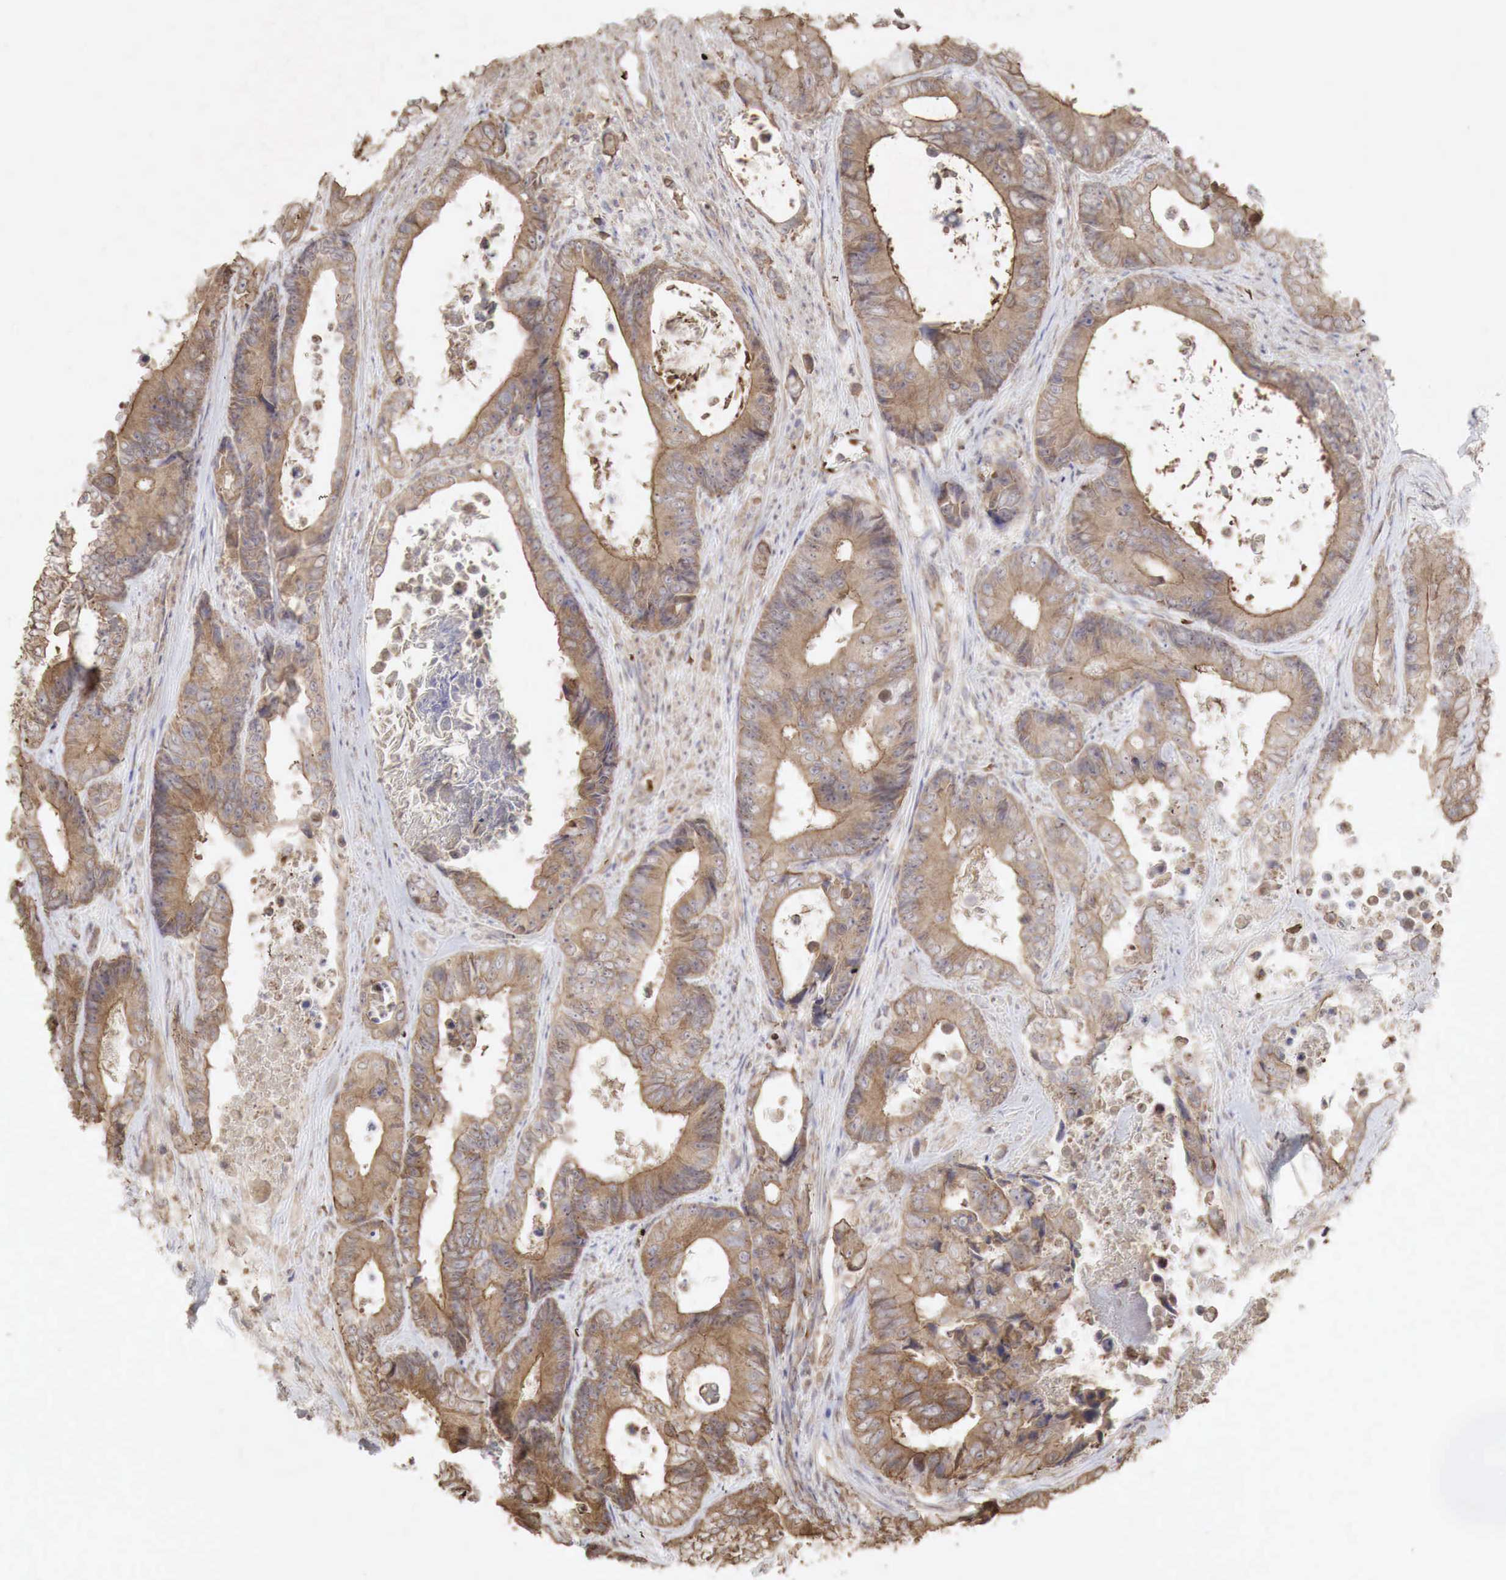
{"staining": {"intensity": "weak", "quantity": ">75%", "location": "cytoplasmic/membranous"}, "tissue": "colorectal cancer", "cell_type": "Tumor cells", "image_type": "cancer", "snomed": [{"axis": "morphology", "description": "Adenocarcinoma, NOS"}, {"axis": "topography", "description": "Rectum"}], "caption": "IHC image of neoplastic tissue: adenocarcinoma (colorectal) stained using immunohistochemistry (IHC) displays low levels of weak protein expression localized specifically in the cytoplasmic/membranous of tumor cells, appearing as a cytoplasmic/membranous brown color.", "gene": "PABPC5", "patient": {"sex": "female", "age": 98}}